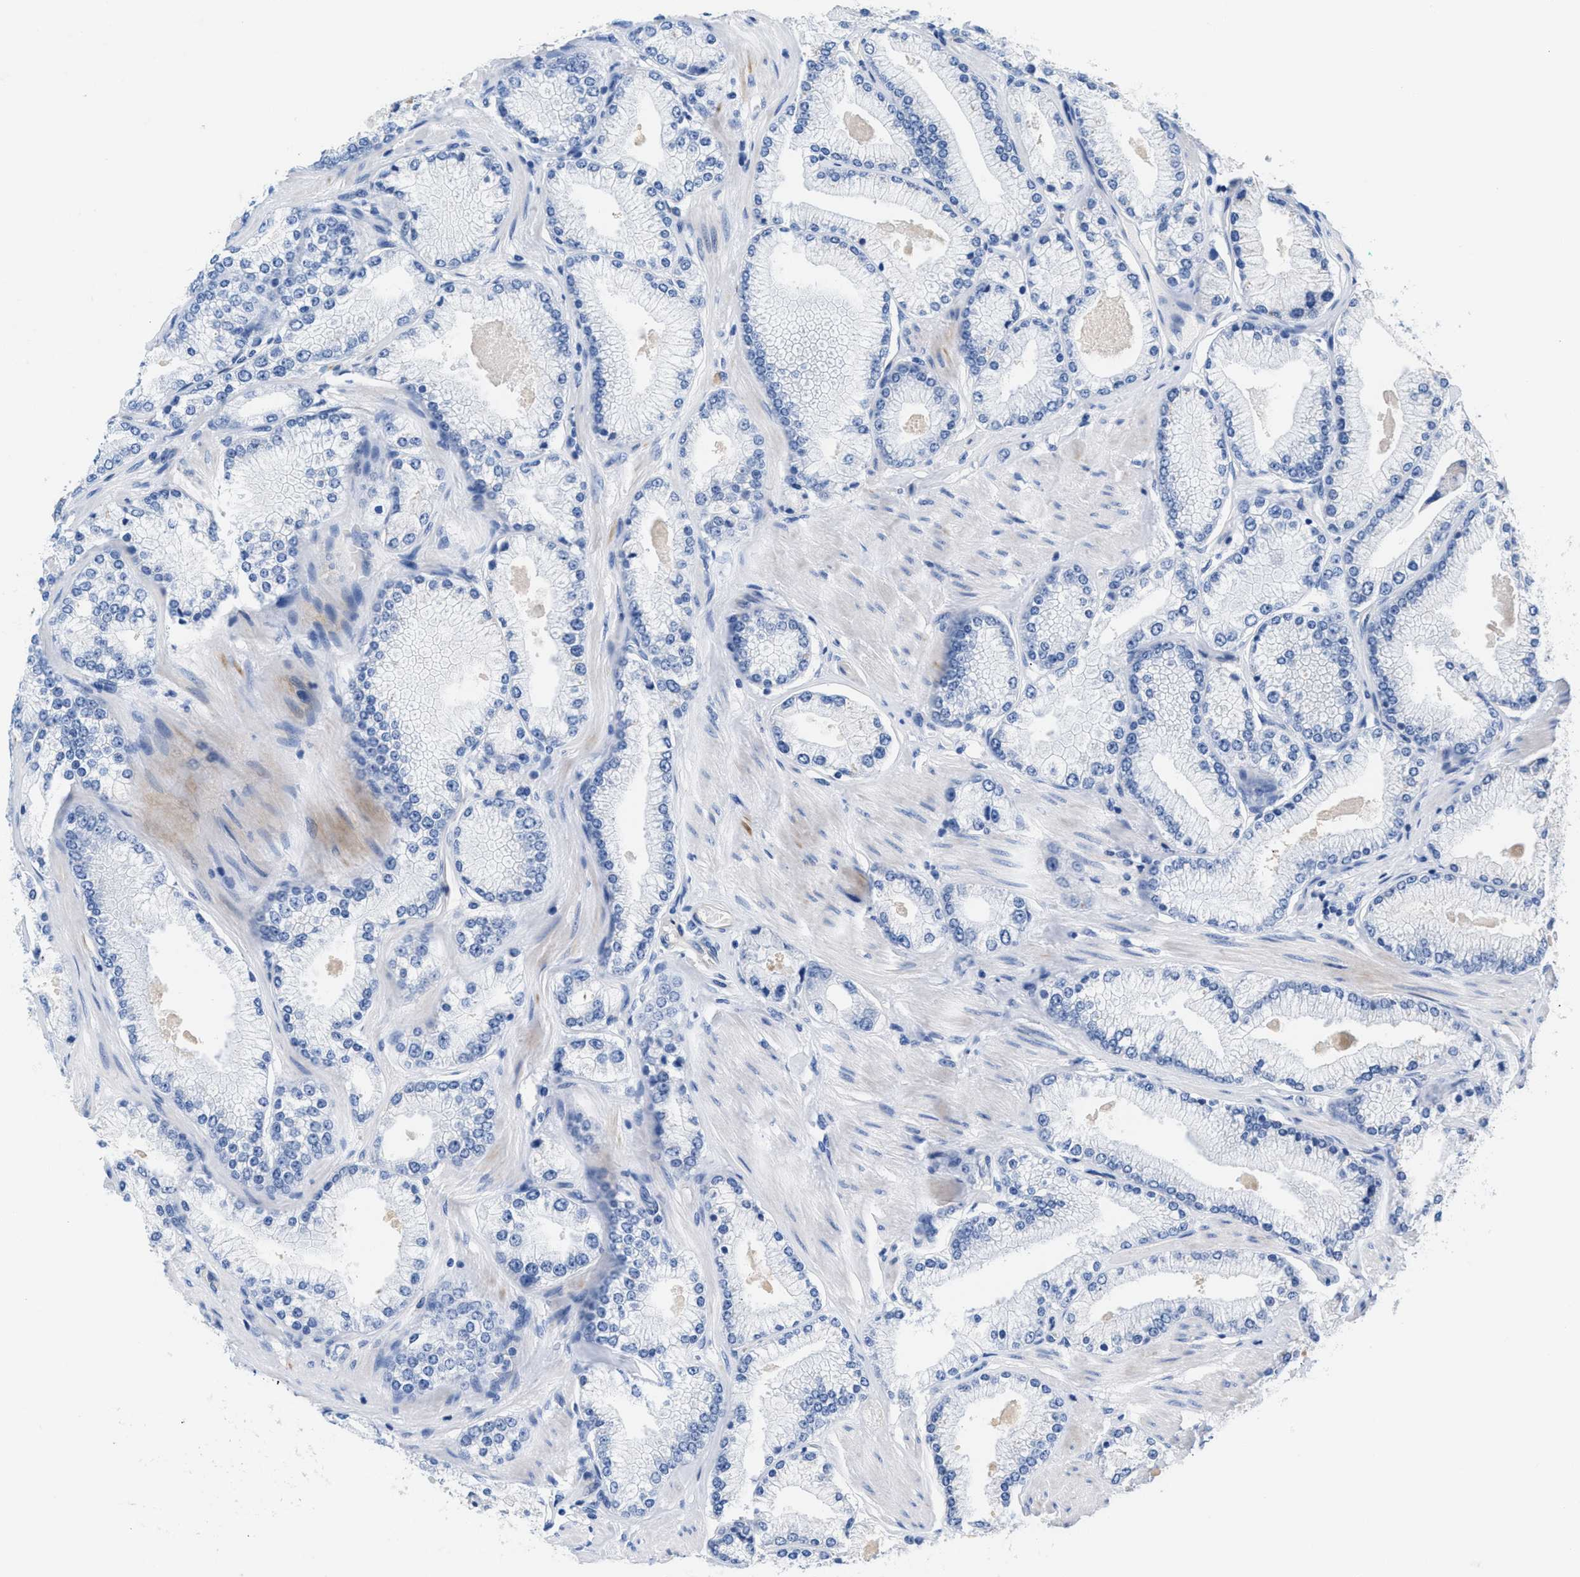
{"staining": {"intensity": "negative", "quantity": "none", "location": "none"}, "tissue": "prostate cancer", "cell_type": "Tumor cells", "image_type": "cancer", "snomed": [{"axis": "morphology", "description": "Adenocarcinoma, High grade"}, {"axis": "topography", "description": "Prostate"}], "caption": "An immunohistochemistry image of prostate cancer is shown. There is no staining in tumor cells of prostate cancer. (DAB immunohistochemistry (IHC) with hematoxylin counter stain).", "gene": "SLFN13", "patient": {"sex": "male", "age": 50}}